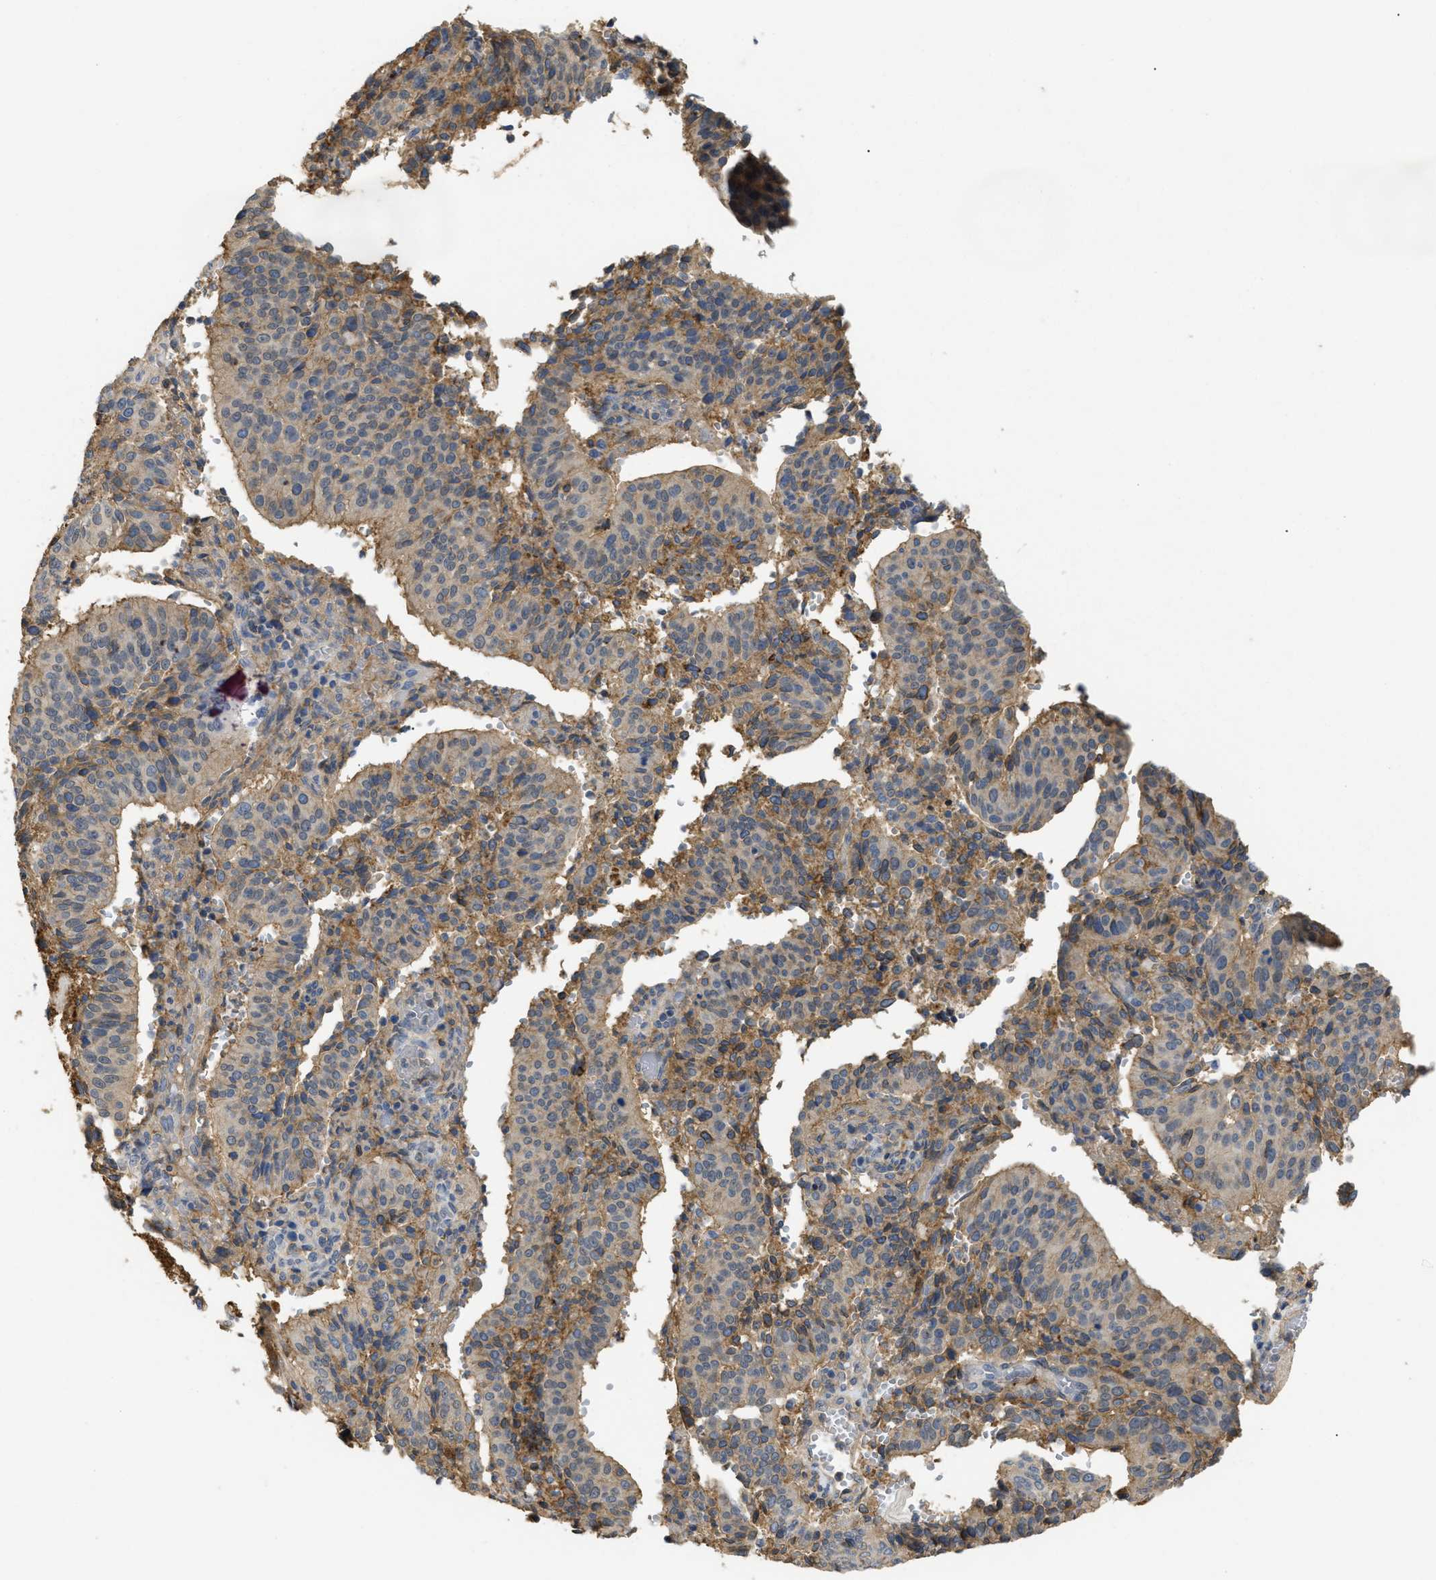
{"staining": {"intensity": "weak", "quantity": "<25%", "location": "cytoplasmic/membranous"}, "tissue": "cervical cancer", "cell_type": "Tumor cells", "image_type": "cancer", "snomed": [{"axis": "morphology", "description": "Normal tissue, NOS"}, {"axis": "morphology", "description": "Squamous cell carcinoma, NOS"}, {"axis": "topography", "description": "Cervix"}], "caption": "A high-resolution image shows IHC staining of cervical cancer, which displays no significant expression in tumor cells.", "gene": "ANXA4", "patient": {"sex": "female", "age": 39}}